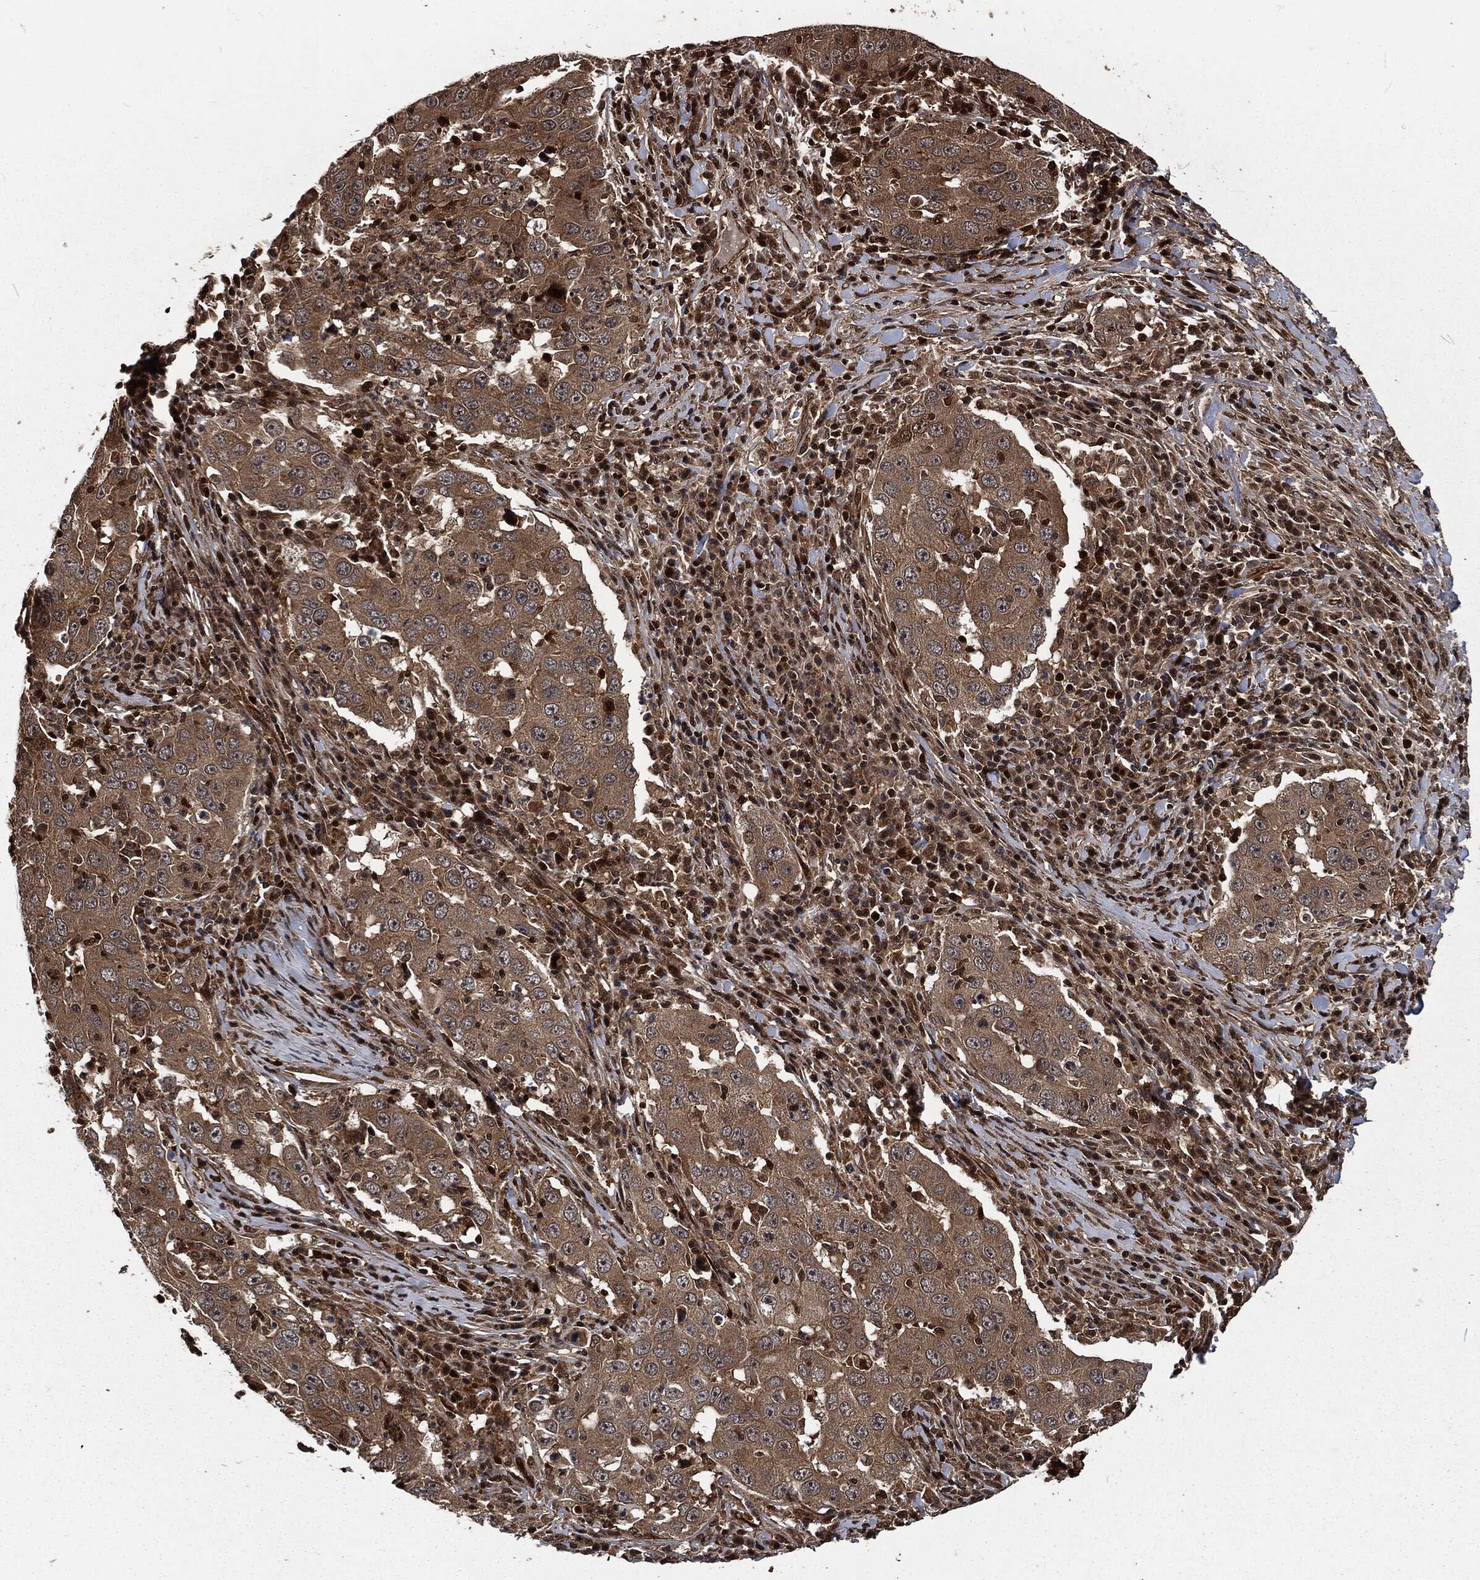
{"staining": {"intensity": "weak", "quantity": ">75%", "location": "cytoplasmic/membranous"}, "tissue": "lung cancer", "cell_type": "Tumor cells", "image_type": "cancer", "snomed": [{"axis": "morphology", "description": "Adenocarcinoma, NOS"}, {"axis": "topography", "description": "Lung"}], "caption": "Immunohistochemistry (IHC) of human lung cancer demonstrates low levels of weak cytoplasmic/membranous staining in about >75% of tumor cells.", "gene": "CMPK2", "patient": {"sex": "male", "age": 73}}